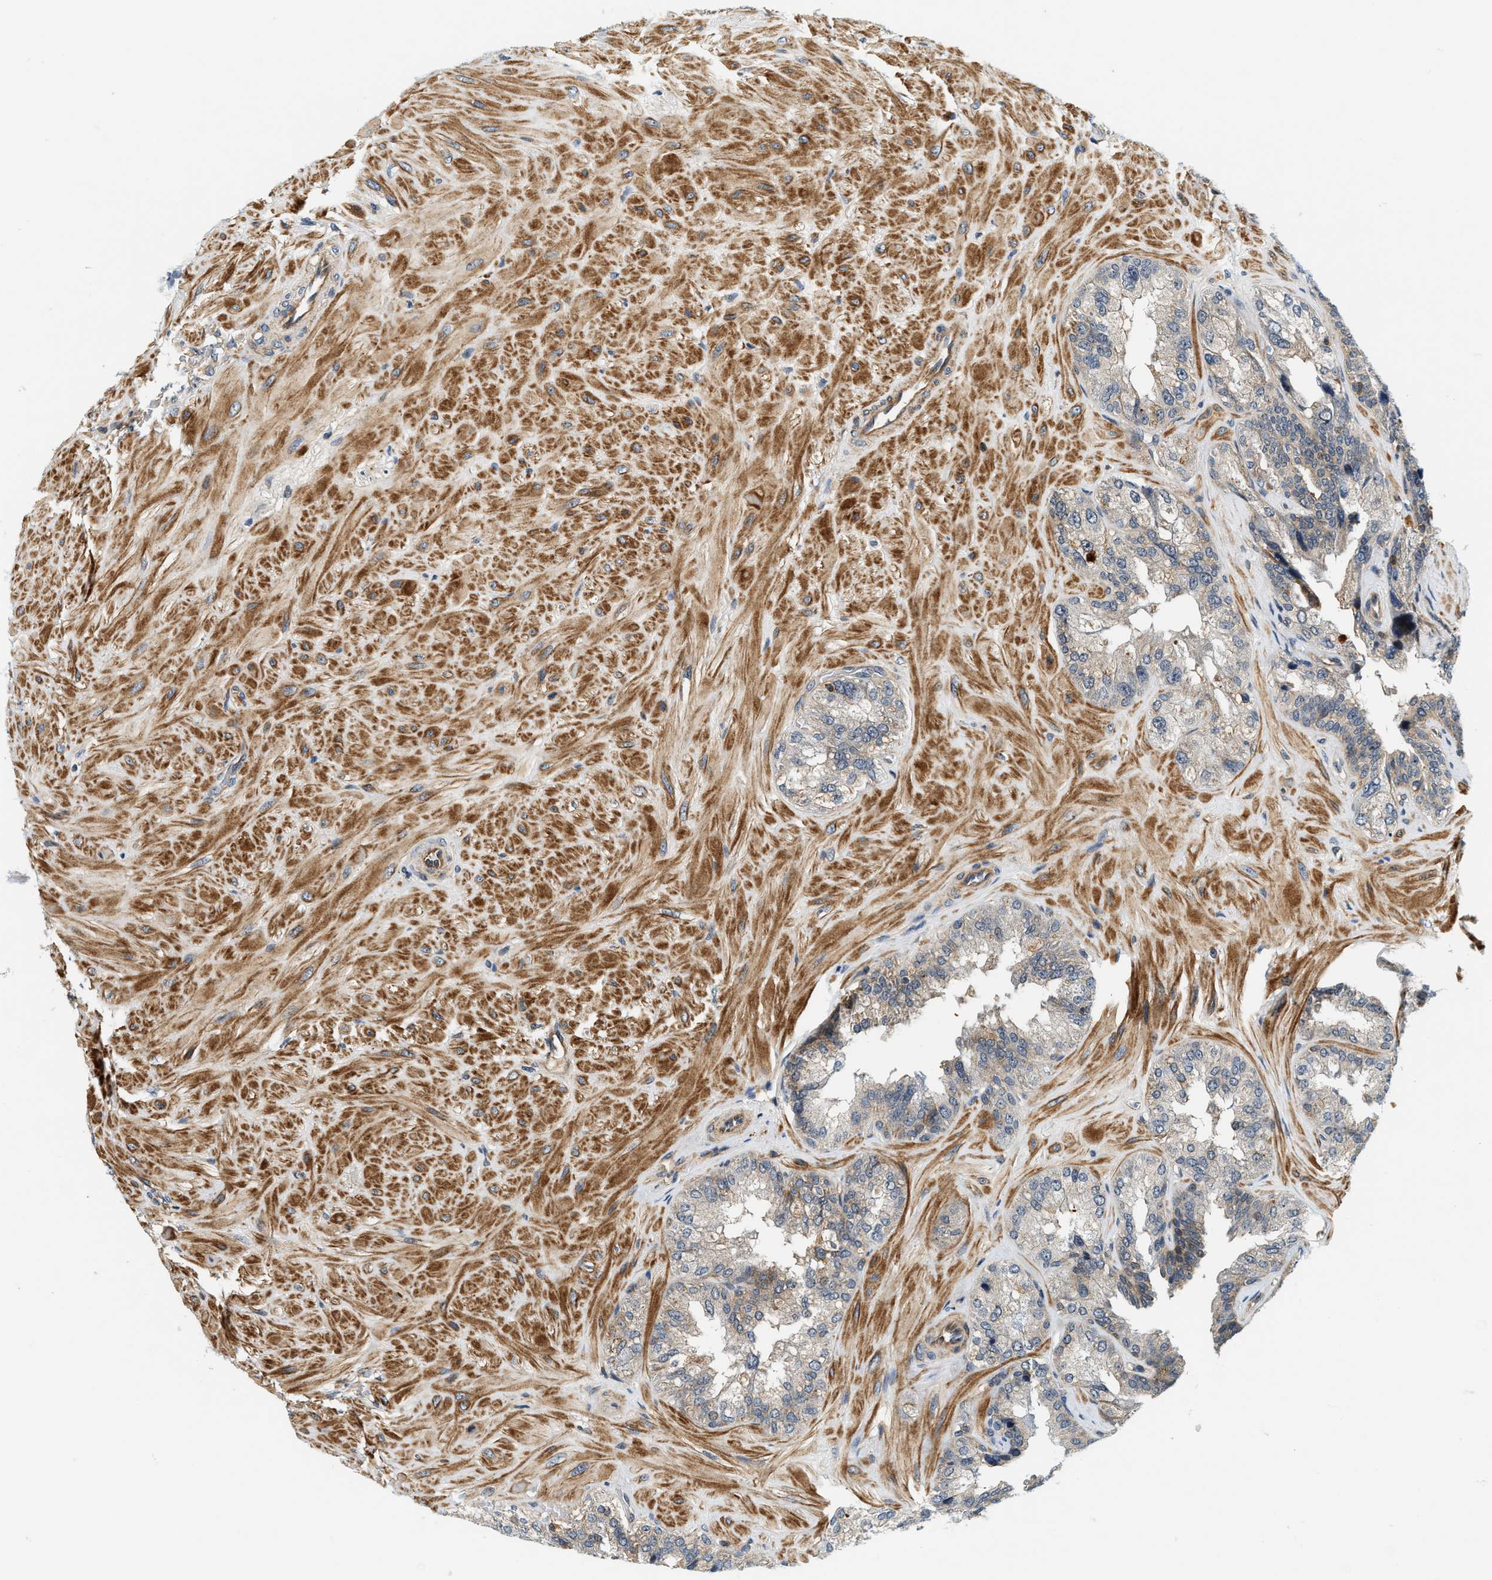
{"staining": {"intensity": "weak", "quantity": "25%-75%", "location": "cytoplasmic/membranous"}, "tissue": "seminal vesicle", "cell_type": "Glandular cells", "image_type": "normal", "snomed": [{"axis": "morphology", "description": "Normal tissue, NOS"}, {"axis": "topography", "description": "Prostate"}, {"axis": "topography", "description": "Seminal veicle"}], "caption": "Immunohistochemical staining of normal human seminal vesicle shows 25%-75% levels of weak cytoplasmic/membranous protein staining in about 25%-75% of glandular cells.", "gene": "SAMD9", "patient": {"sex": "male", "age": 51}}